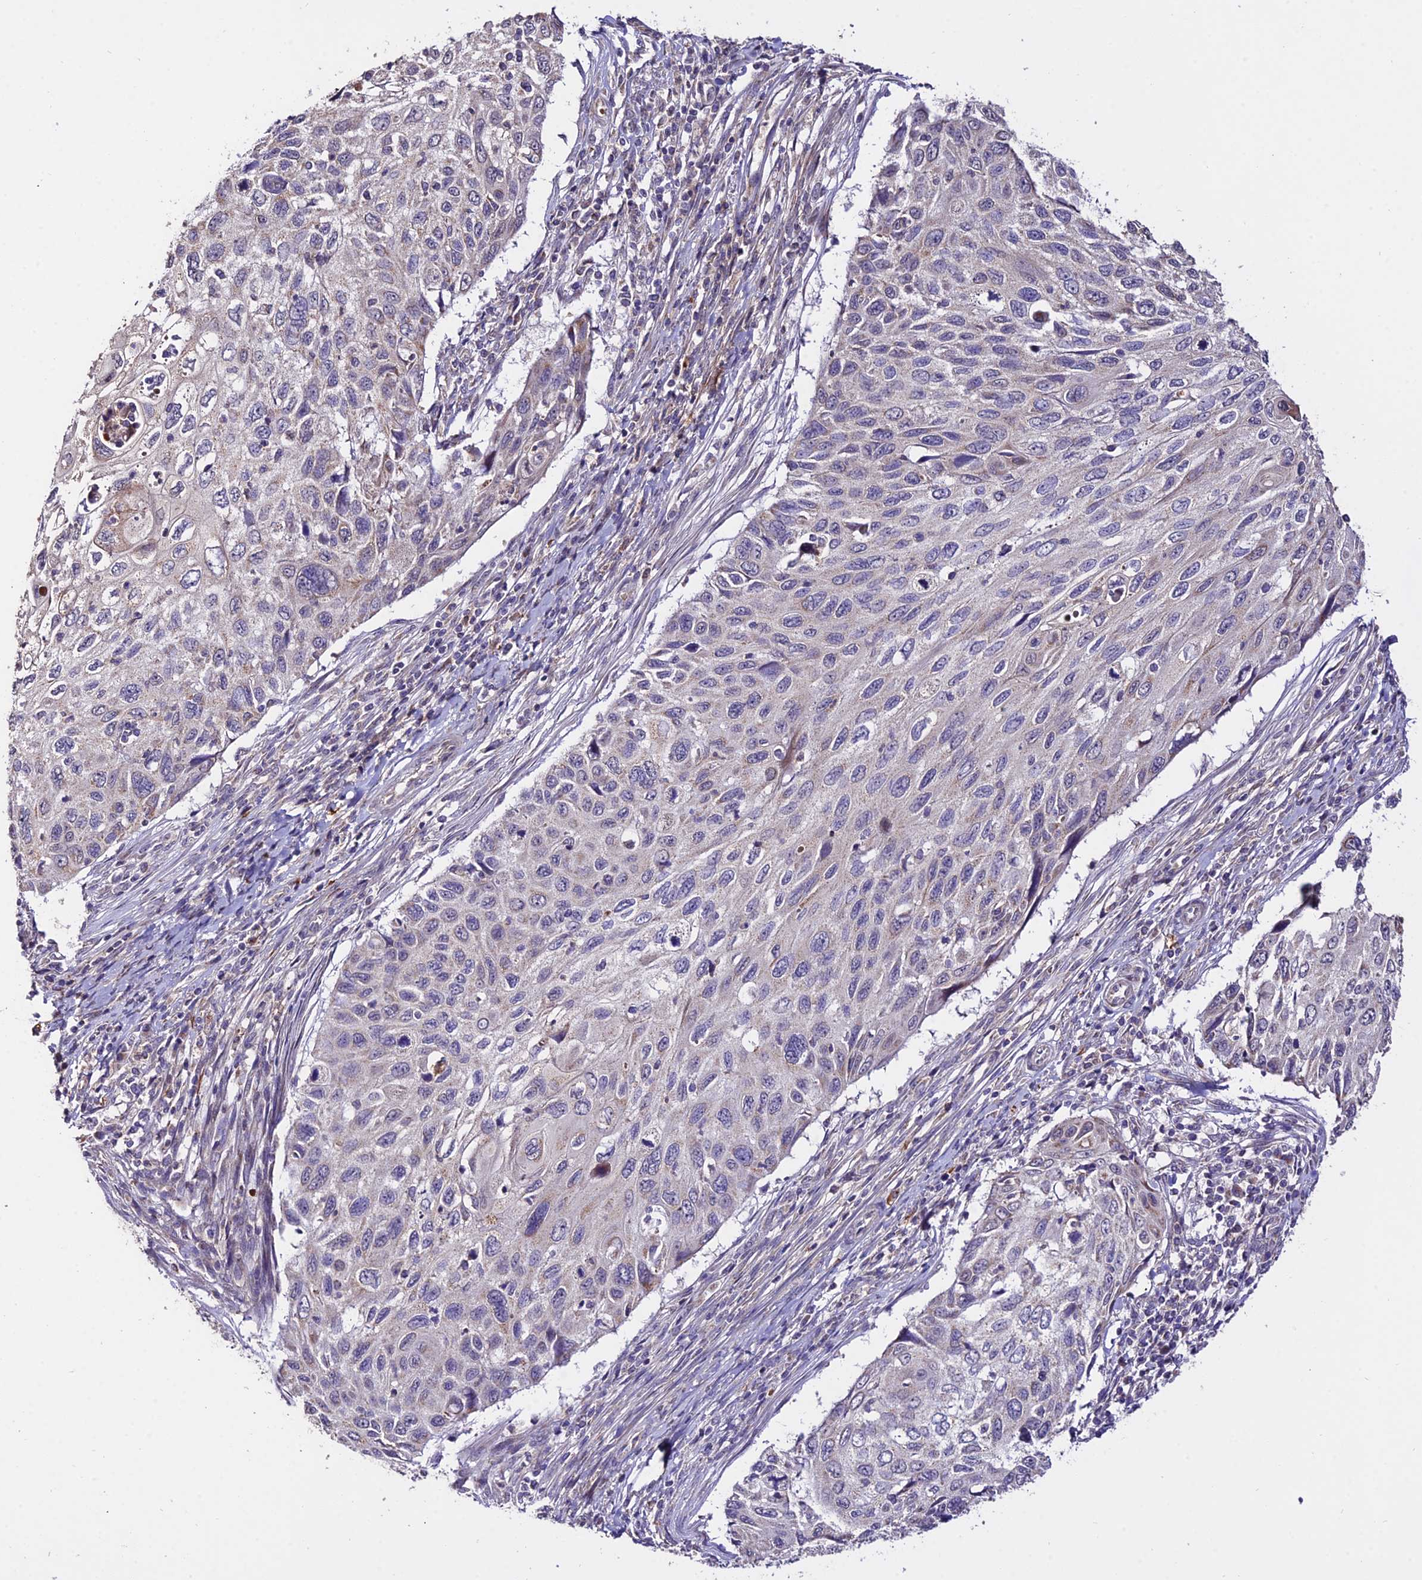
{"staining": {"intensity": "negative", "quantity": "none", "location": "none"}, "tissue": "cervical cancer", "cell_type": "Tumor cells", "image_type": "cancer", "snomed": [{"axis": "morphology", "description": "Squamous cell carcinoma, NOS"}, {"axis": "topography", "description": "Cervix"}], "caption": "Tumor cells are negative for protein expression in human cervical cancer (squamous cell carcinoma).", "gene": "WDR5B", "patient": {"sex": "female", "age": 70}}